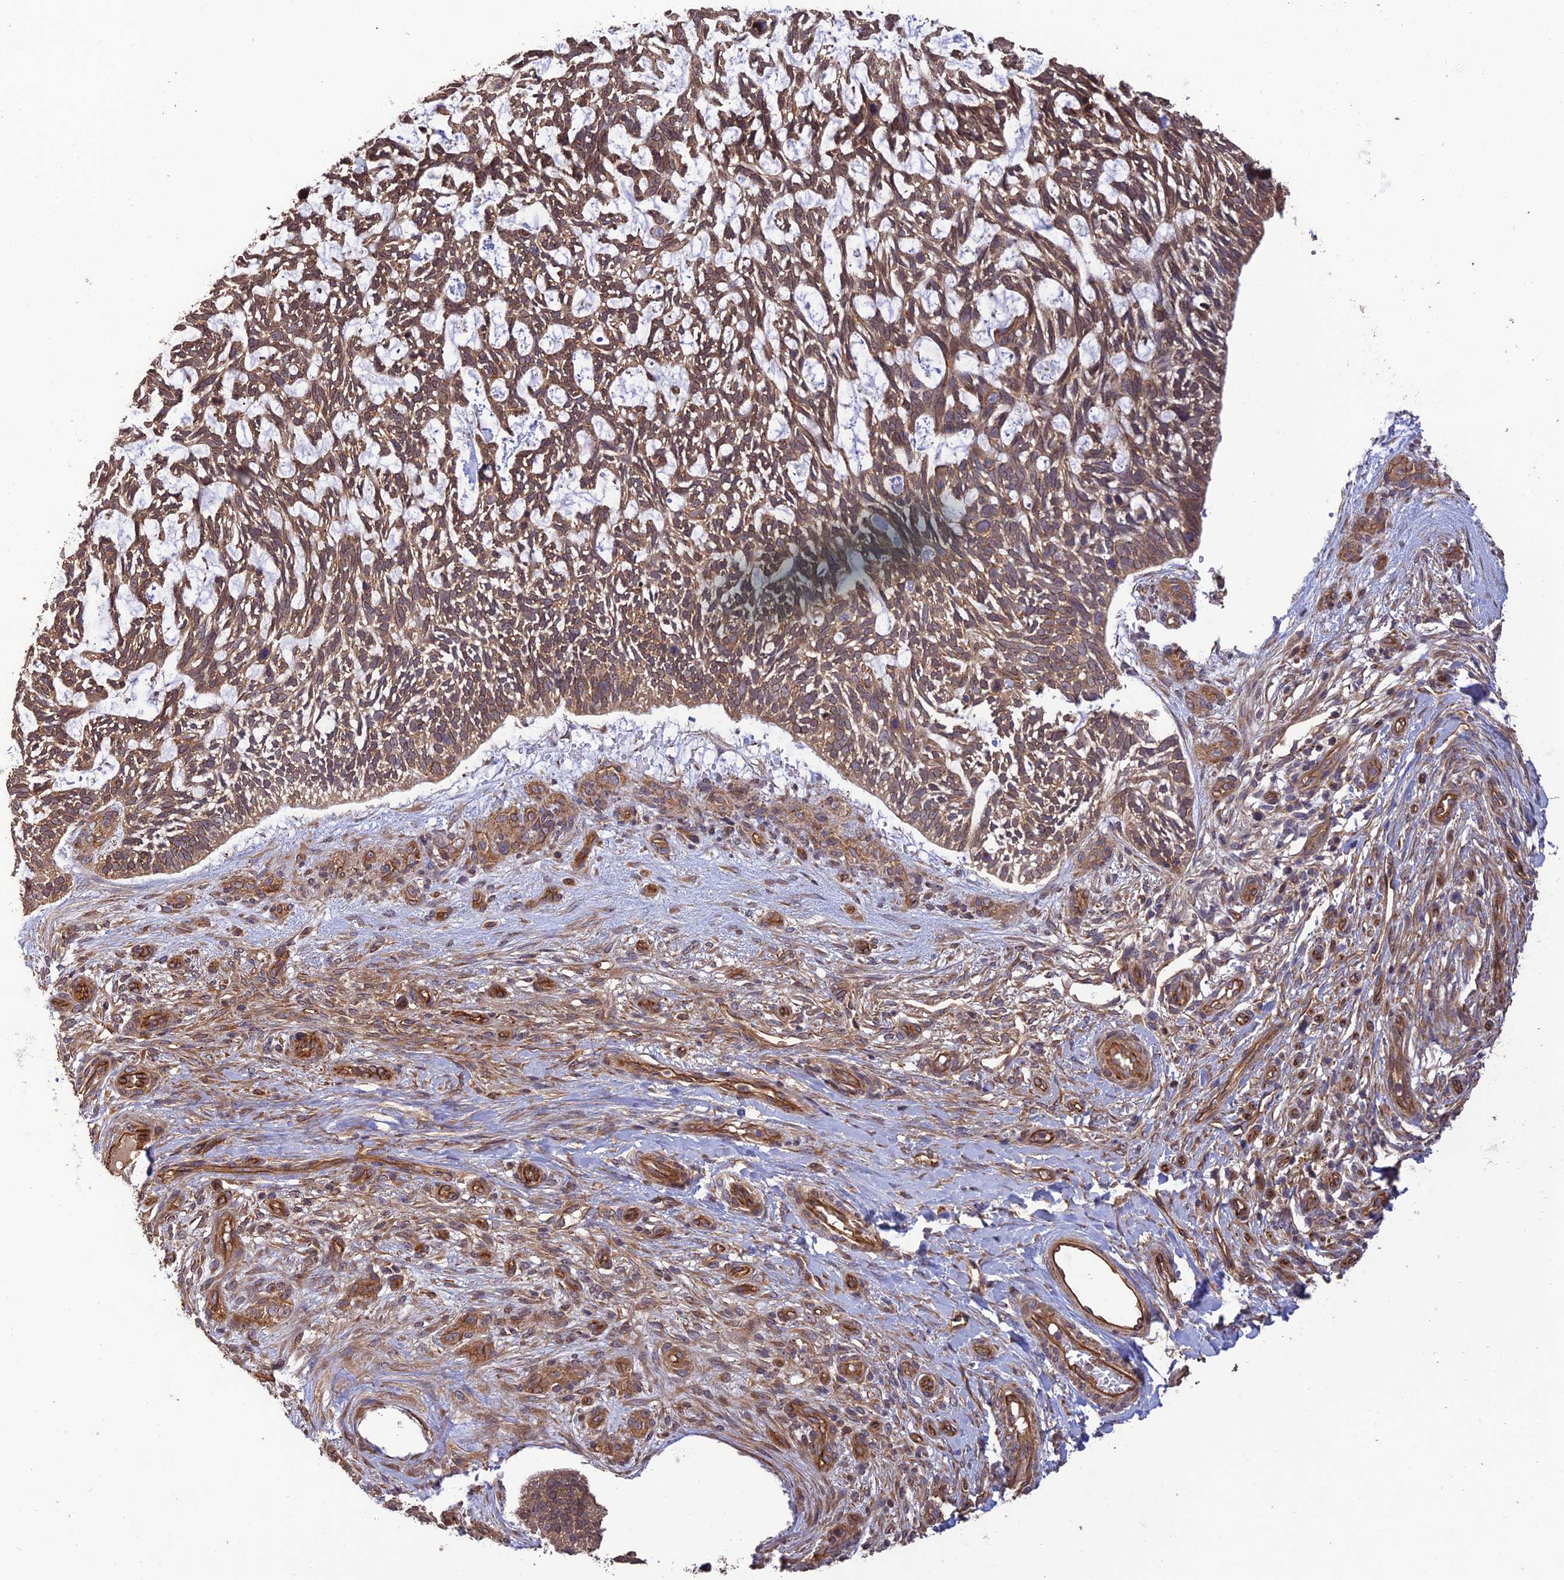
{"staining": {"intensity": "moderate", "quantity": ">75%", "location": "cytoplasmic/membranous"}, "tissue": "skin cancer", "cell_type": "Tumor cells", "image_type": "cancer", "snomed": [{"axis": "morphology", "description": "Basal cell carcinoma"}, {"axis": "topography", "description": "Skin"}], "caption": "A brown stain labels moderate cytoplasmic/membranous expression of a protein in human skin cancer tumor cells.", "gene": "HOMER2", "patient": {"sex": "male", "age": 88}}